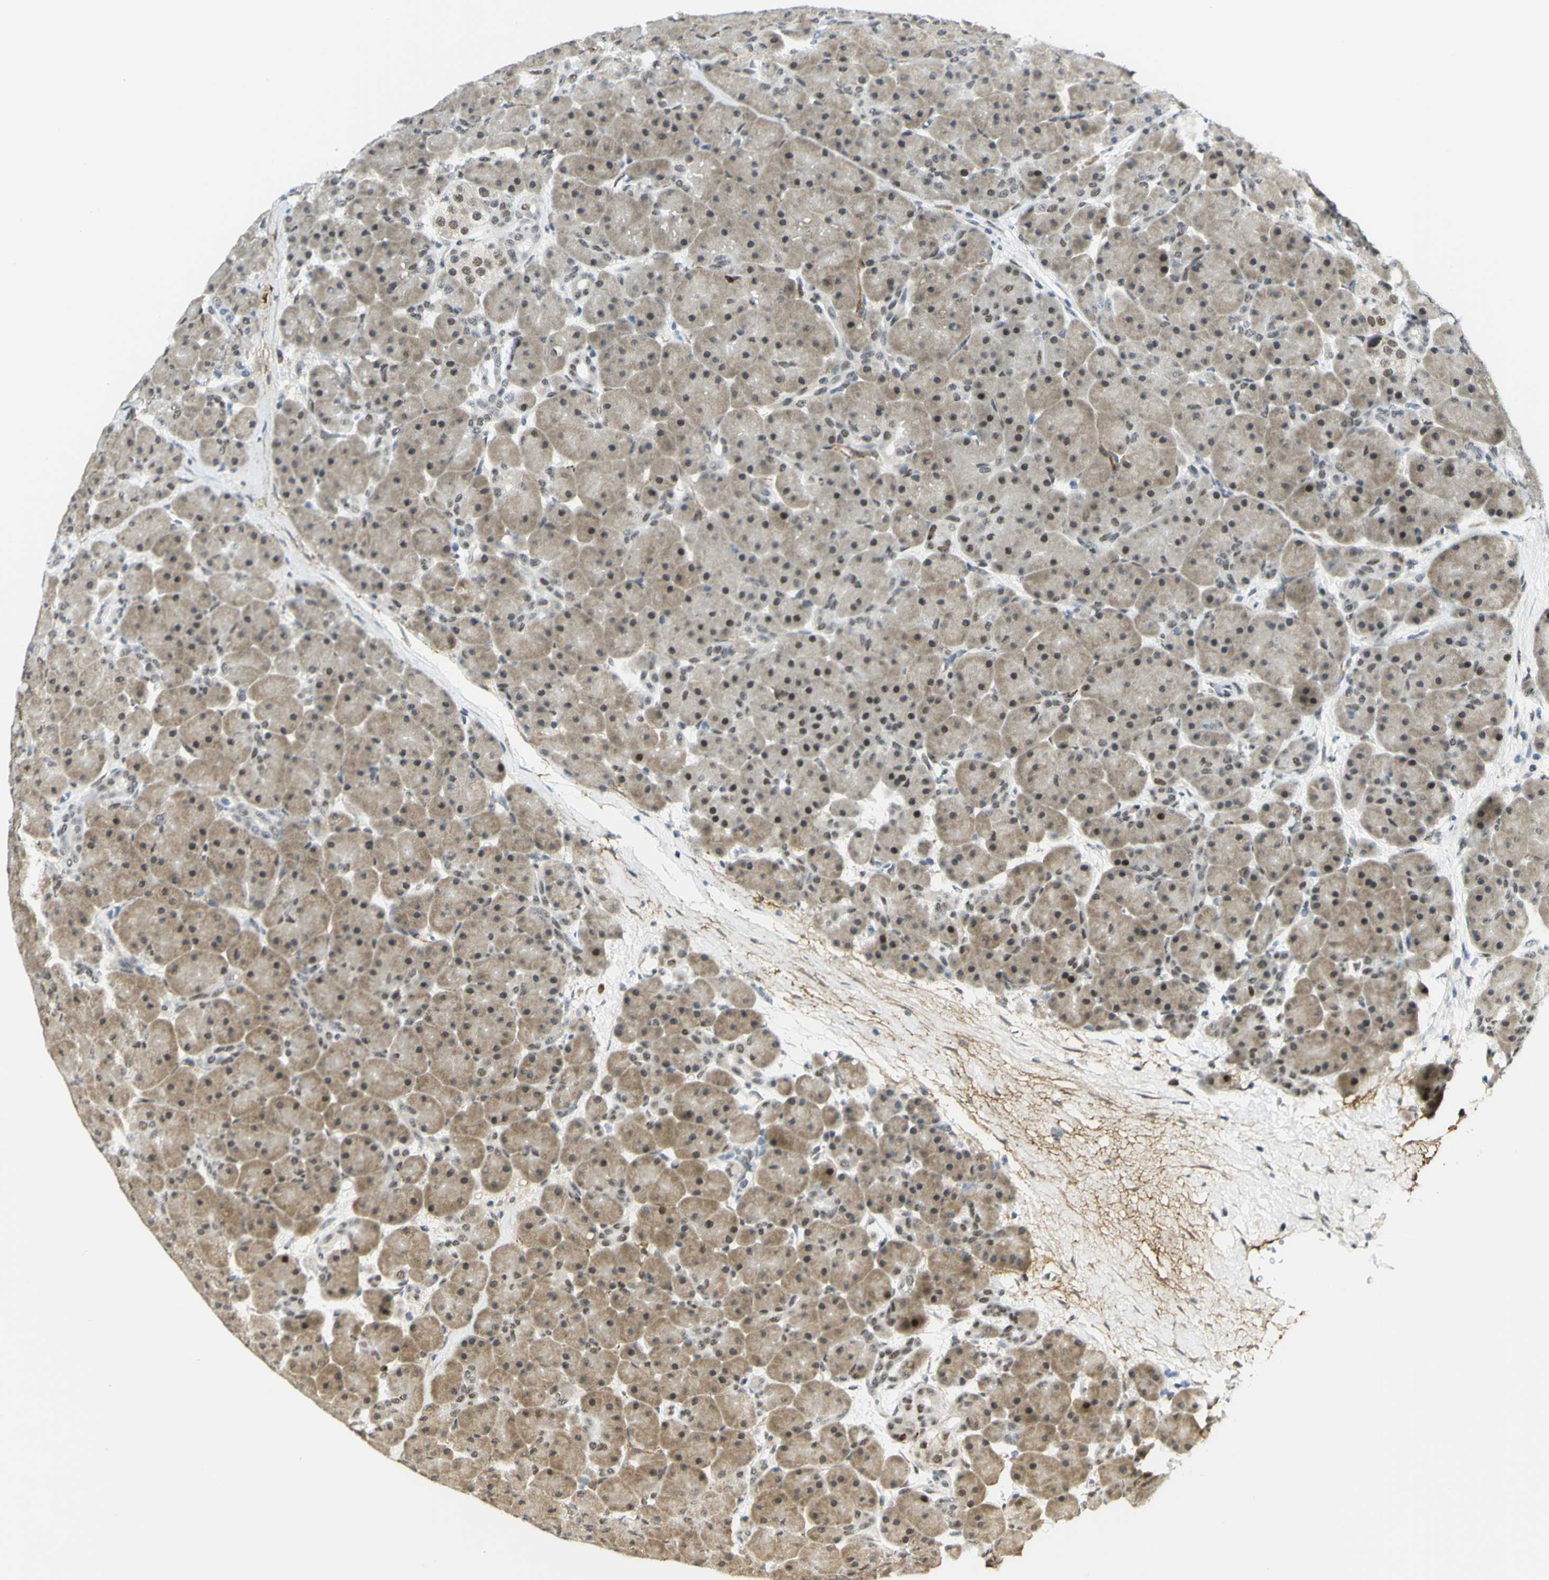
{"staining": {"intensity": "moderate", "quantity": ">75%", "location": "cytoplasmic/membranous,nuclear"}, "tissue": "pancreas", "cell_type": "Exocrine glandular cells", "image_type": "normal", "snomed": [{"axis": "morphology", "description": "Normal tissue, NOS"}, {"axis": "topography", "description": "Pancreas"}], "caption": "Protein positivity by immunohistochemistry shows moderate cytoplasmic/membranous,nuclear staining in about >75% of exocrine glandular cells in unremarkable pancreas.", "gene": "DDX1", "patient": {"sex": "male", "age": 66}}